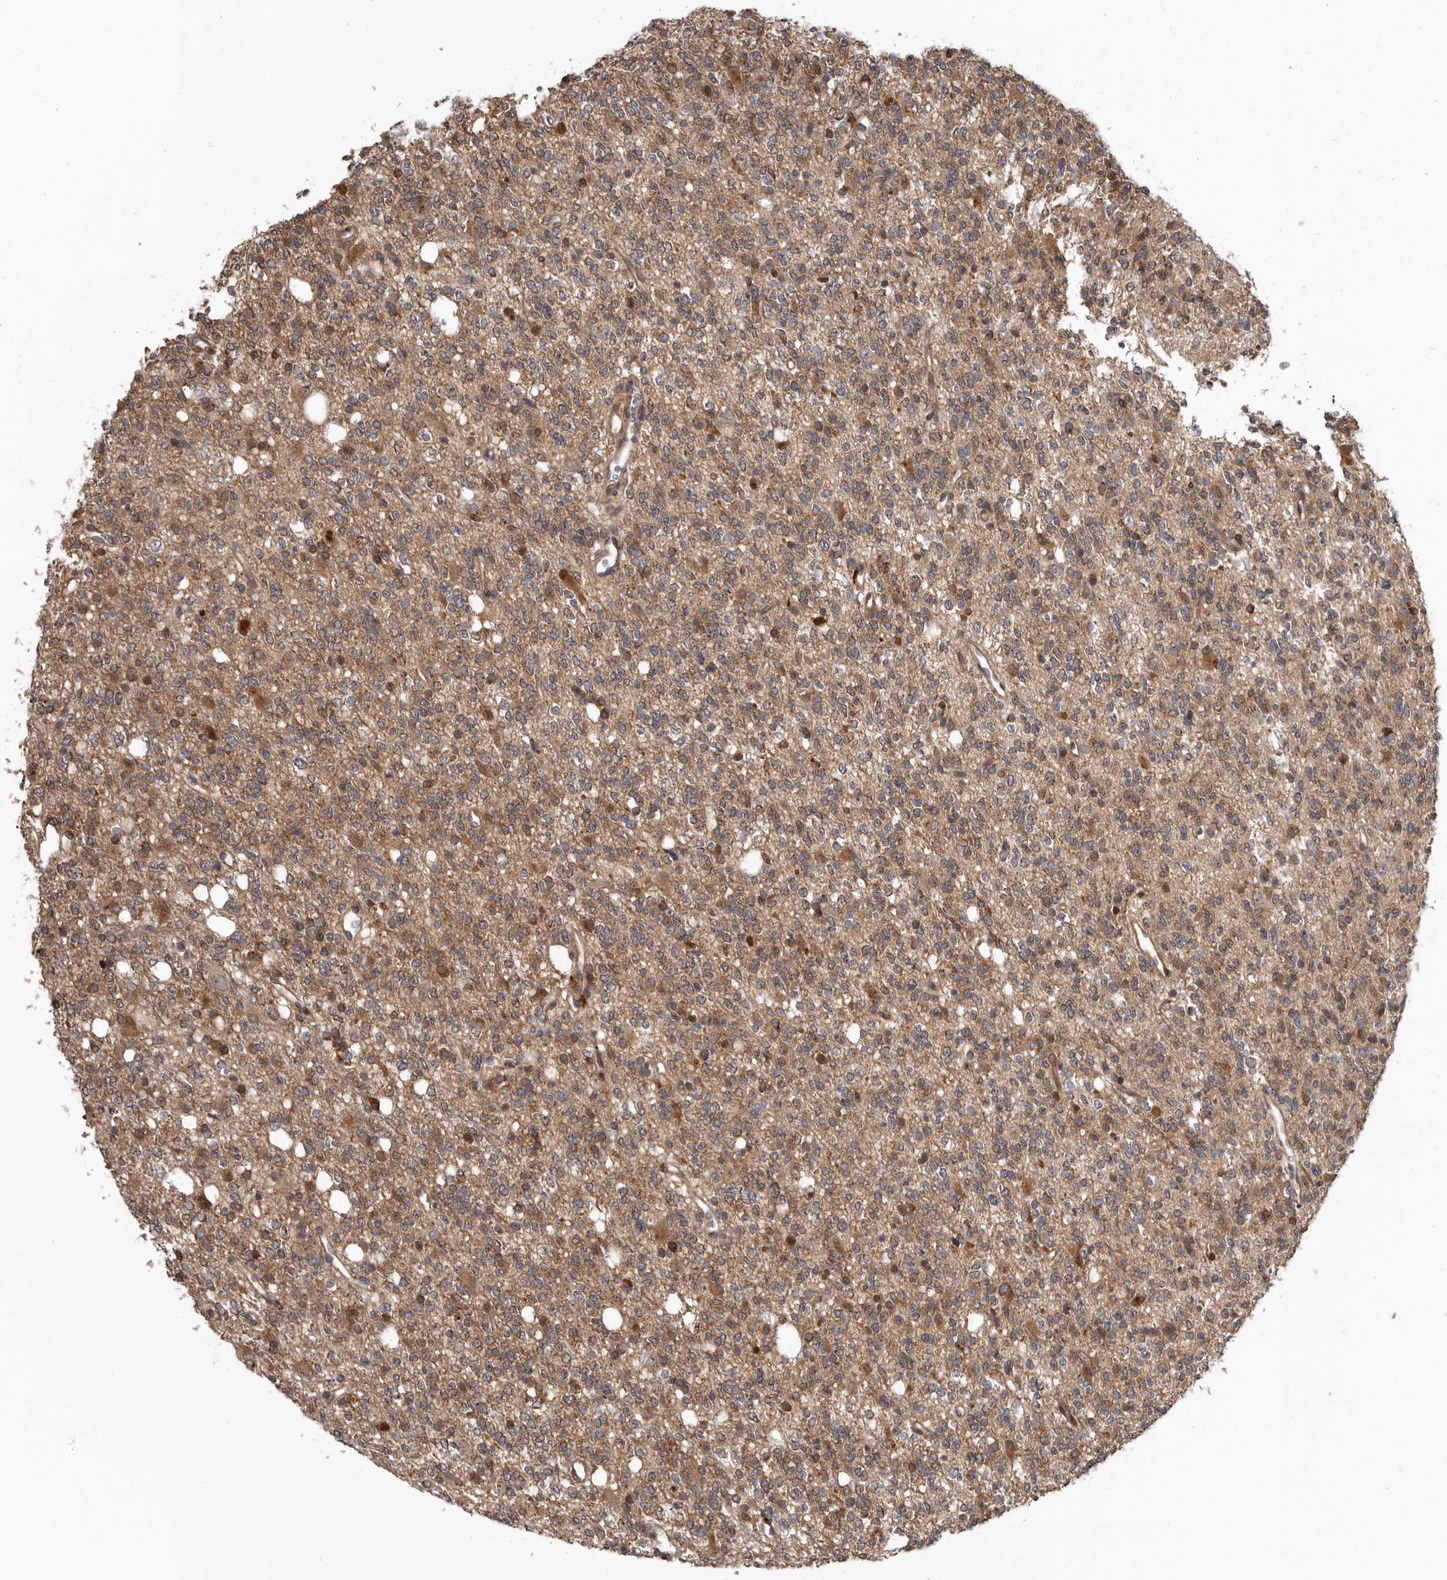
{"staining": {"intensity": "moderate", "quantity": "25%-75%", "location": "cytoplasmic/membranous"}, "tissue": "glioma", "cell_type": "Tumor cells", "image_type": "cancer", "snomed": [{"axis": "morphology", "description": "Glioma, malignant, High grade"}, {"axis": "topography", "description": "Brain"}], "caption": "Immunohistochemical staining of human malignant glioma (high-grade) exhibits medium levels of moderate cytoplasmic/membranous expression in about 25%-75% of tumor cells.", "gene": "FGFR4", "patient": {"sex": "female", "age": 62}}